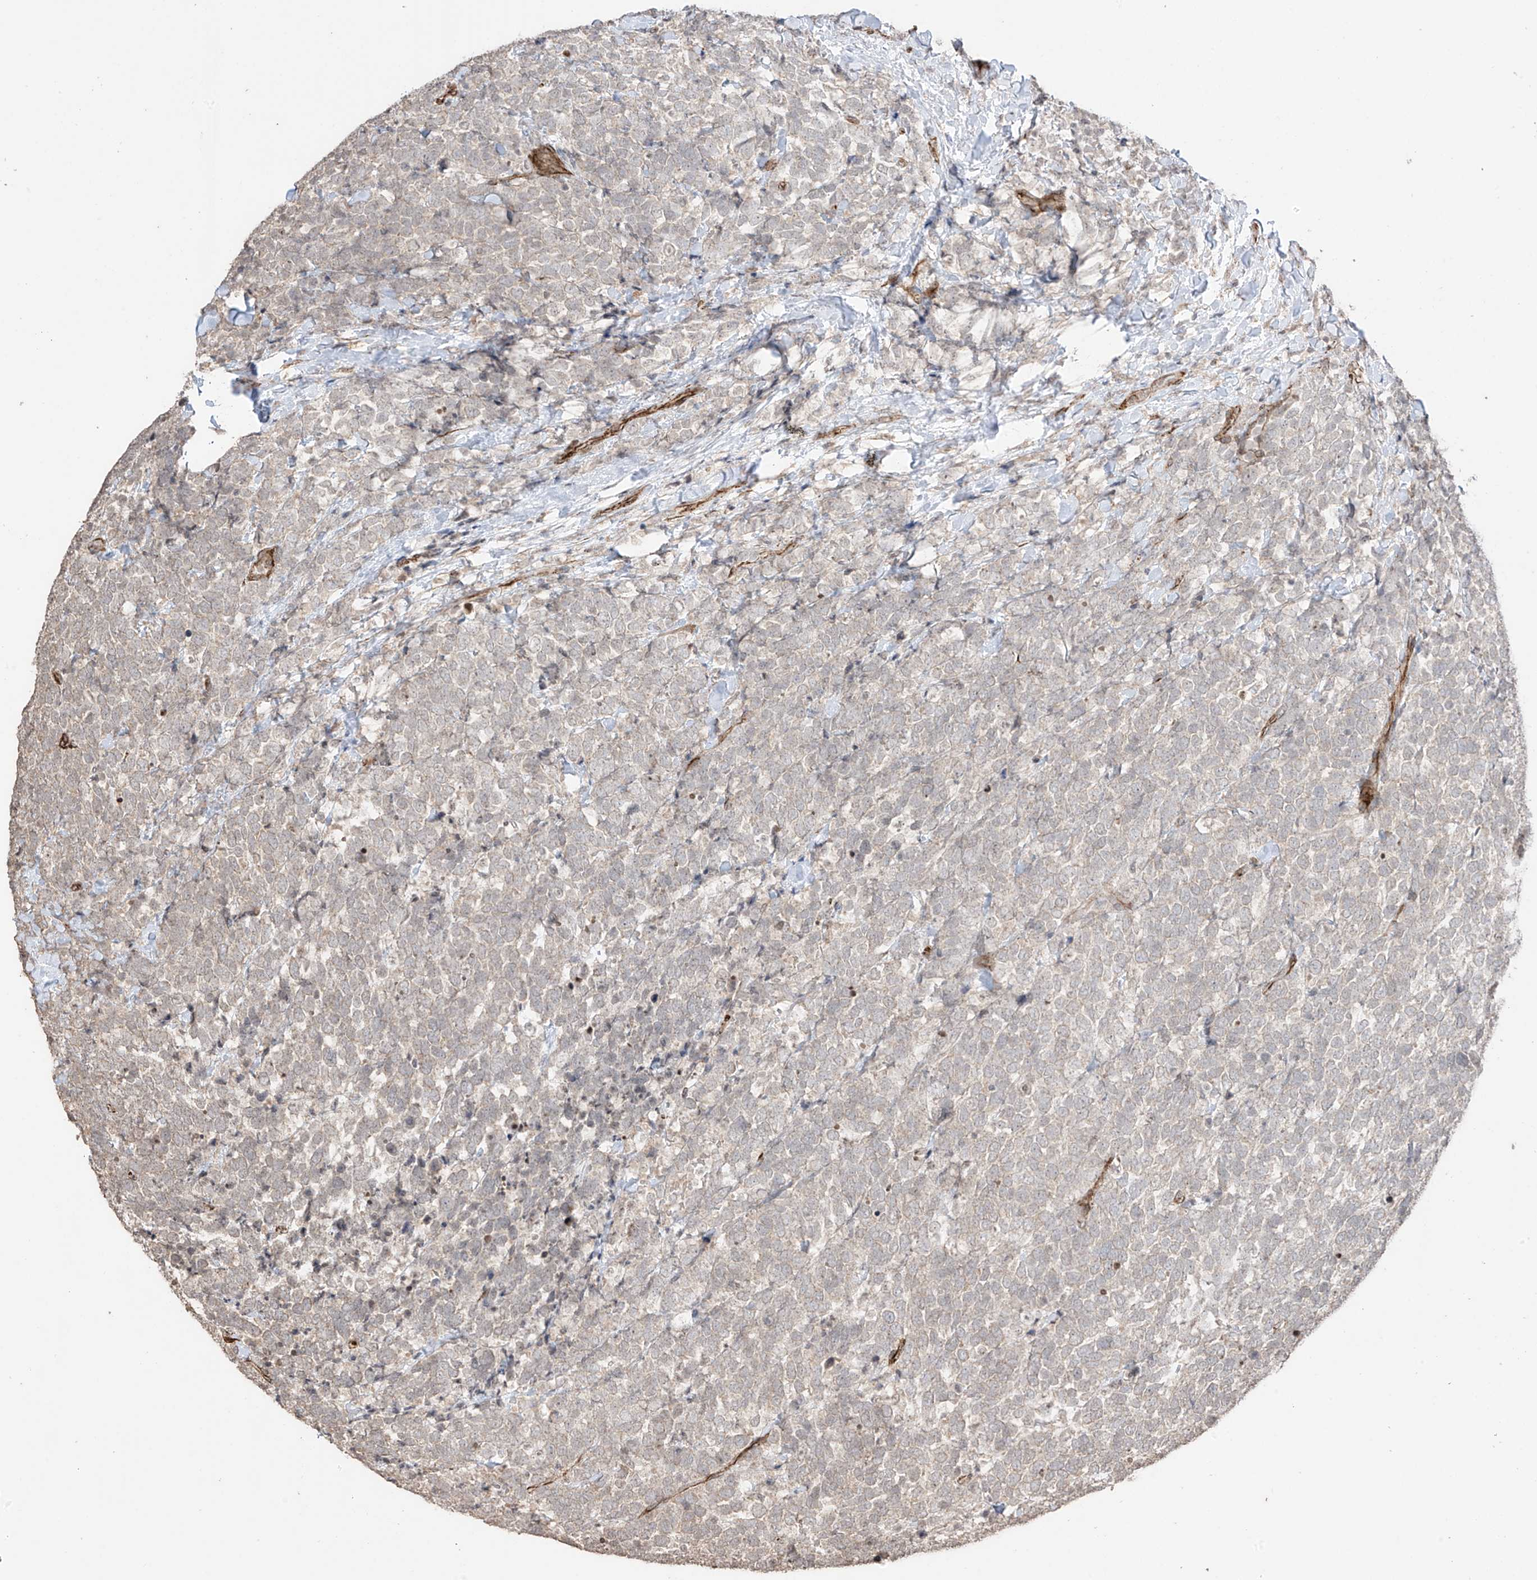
{"staining": {"intensity": "negative", "quantity": "none", "location": "none"}, "tissue": "urothelial cancer", "cell_type": "Tumor cells", "image_type": "cancer", "snomed": [{"axis": "morphology", "description": "Urothelial carcinoma, High grade"}, {"axis": "topography", "description": "Urinary bladder"}], "caption": "Immunohistochemical staining of human urothelial carcinoma (high-grade) reveals no significant positivity in tumor cells.", "gene": "TTLL5", "patient": {"sex": "female", "age": 82}}